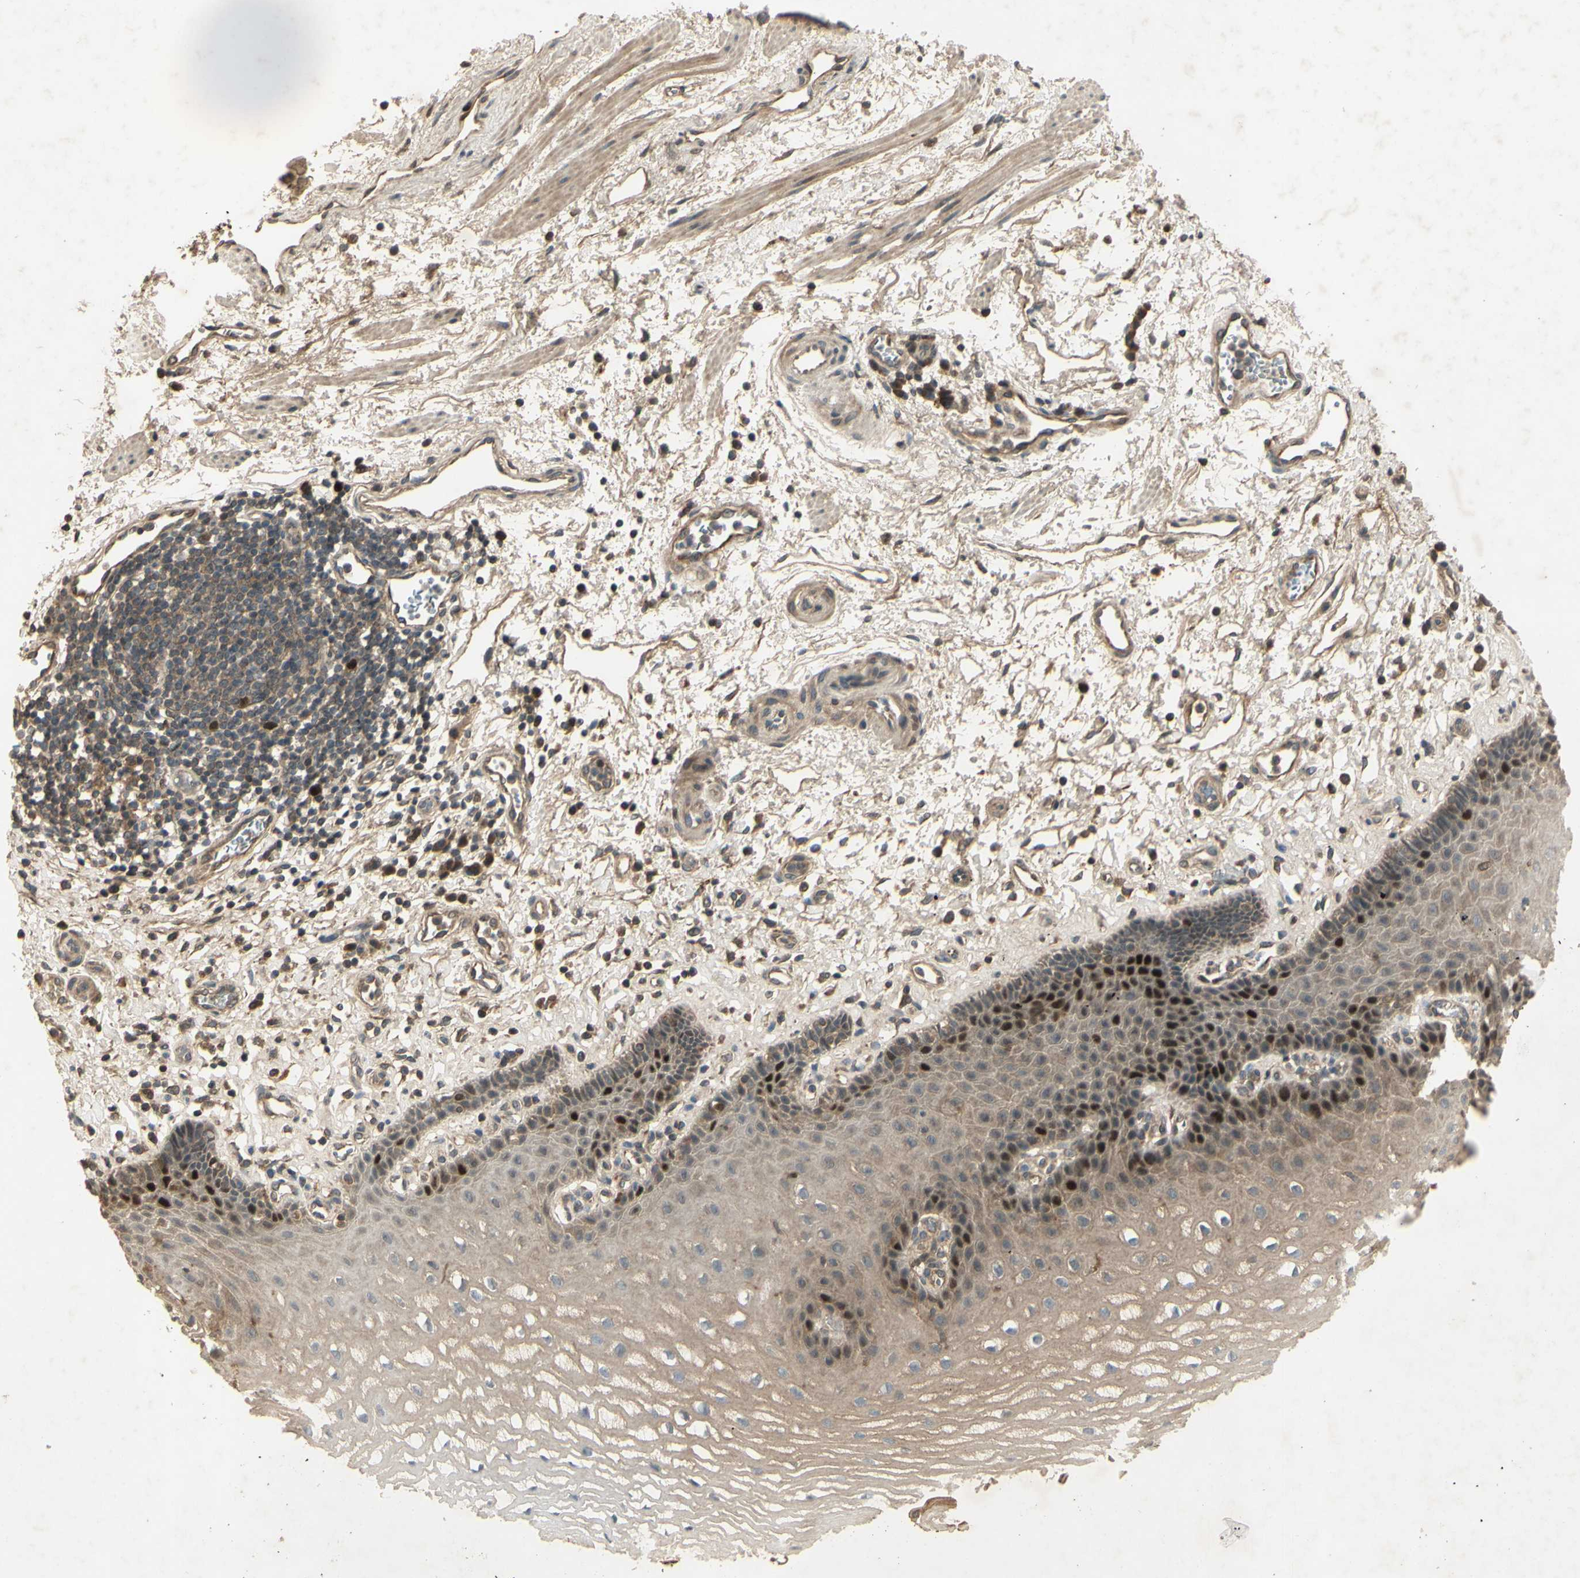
{"staining": {"intensity": "strong", "quantity": "<25%", "location": "nuclear"}, "tissue": "esophagus", "cell_type": "Squamous epithelial cells", "image_type": "normal", "snomed": [{"axis": "morphology", "description": "Normal tissue, NOS"}, {"axis": "topography", "description": "Esophagus"}], "caption": "Immunohistochemical staining of normal human esophagus displays <25% levels of strong nuclear protein positivity in about <25% of squamous epithelial cells. The staining was performed using DAB to visualize the protein expression in brown, while the nuclei were stained in blue with hematoxylin (Magnification: 20x).", "gene": "RAD18", "patient": {"sex": "male", "age": 54}}